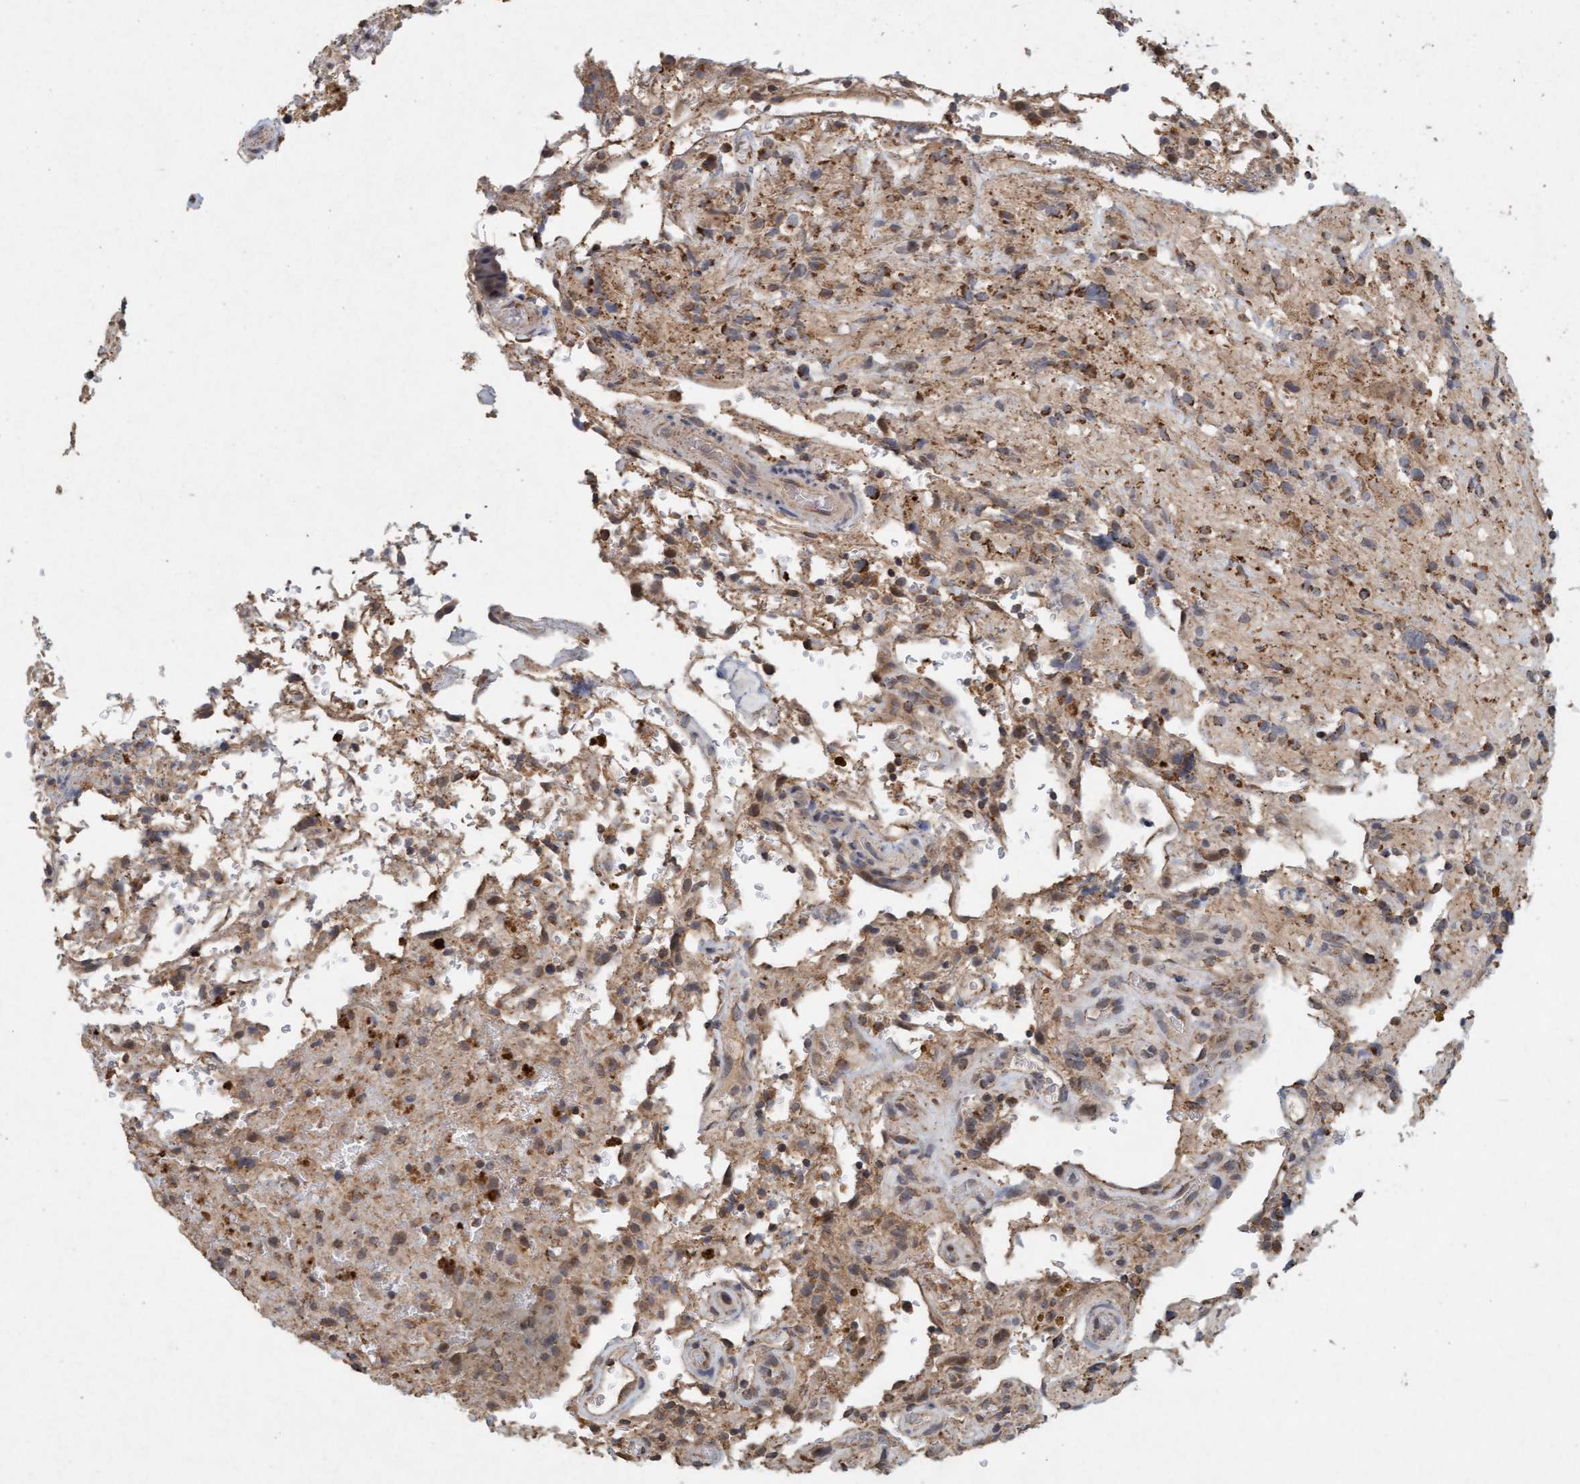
{"staining": {"intensity": "moderate", "quantity": "25%-75%", "location": "cytoplasmic/membranous"}, "tissue": "glioma", "cell_type": "Tumor cells", "image_type": "cancer", "snomed": [{"axis": "morphology", "description": "Glioma, malignant, High grade"}, {"axis": "topography", "description": "Brain"}], "caption": "High-magnification brightfield microscopy of glioma stained with DAB (3,3'-diaminobenzidine) (brown) and counterstained with hematoxylin (blue). tumor cells exhibit moderate cytoplasmic/membranous expression is appreciated in approximately25%-75% of cells.", "gene": "VSIG8", "patient": {"sex": "male", "age": 33}}